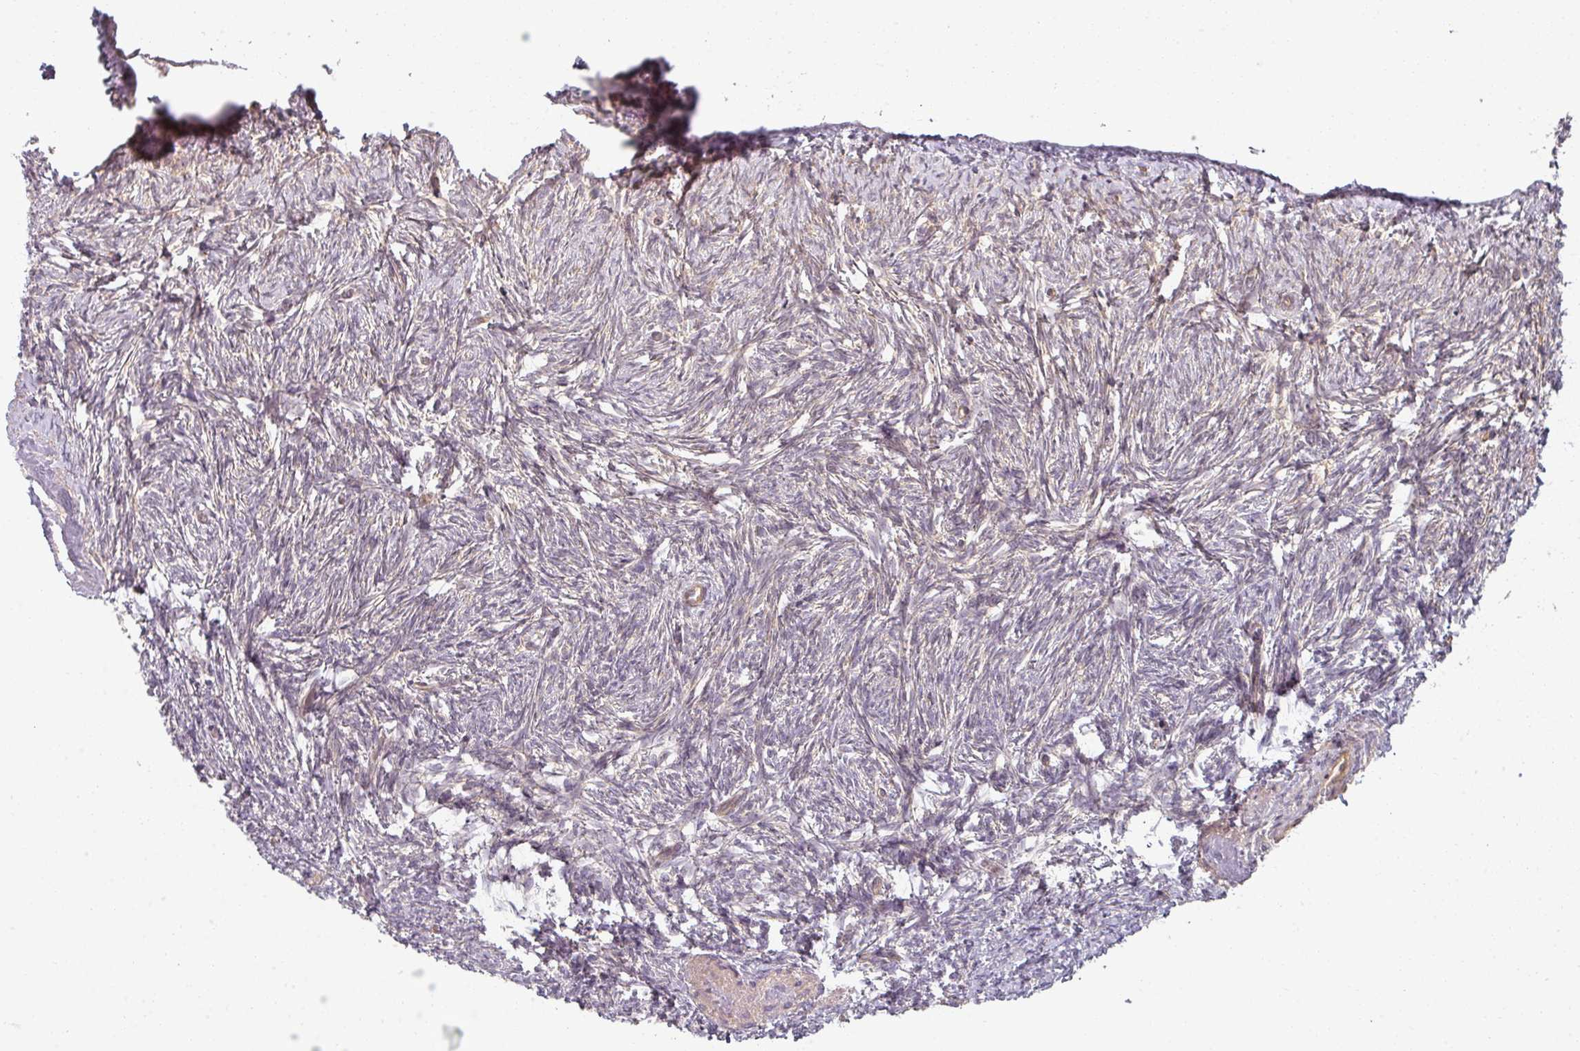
{"staining": {"intensity": "negative", "quantity": "none", "location": "none"}, "tissue": "ovary", "cell_type": "Ovarian stroma cells", "image_type": "normal", "snomed": [{"axis": "morphology", "description": "Normal tissue, NOS"}, {"axis": "topography", "description": "Ovary"}], "caption": "Photomicrograph shows no significant protein expression in ovarian stroma cells of benign ovary.", "gene": "CNOT1", "patient": {"sex": "female", "age": 51}}